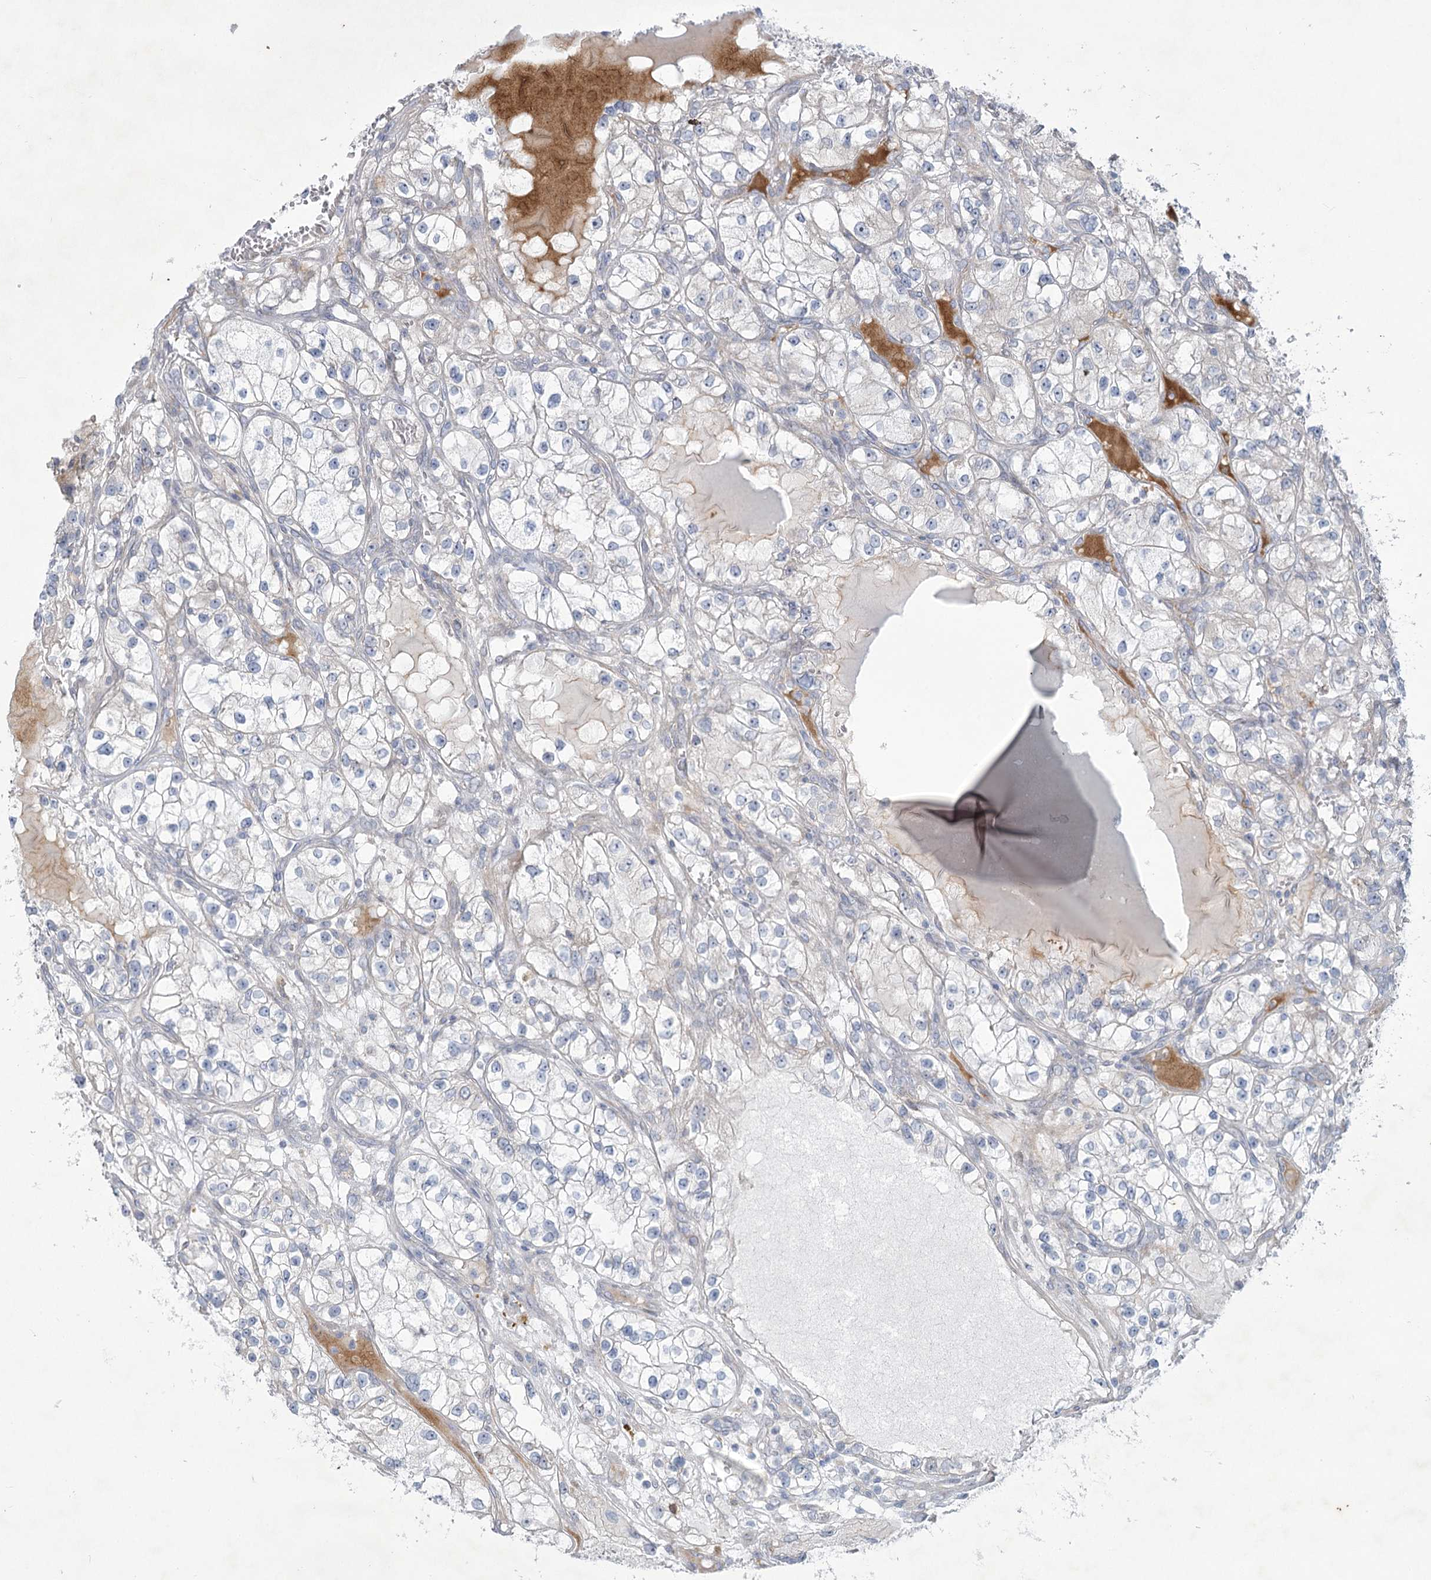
{"staining": {"intensity": "negative", "quantity": "none", "location": "none"}, "tissue": "renal cancer", "cell_type": "Tumor cells", "image_type": "cancer", "snomed": [{"axis": "morphology", "description": "Adenocarcinoma, NOS"}, {"axis": "topography", "description": "Kidney"}], "caption": "Renal adenocarcinoma stained for a protein using IHC exhibits no staining tumor cells.", "gene": "PLA2G12A", "patient": {"sex": "female", "age": 57}}